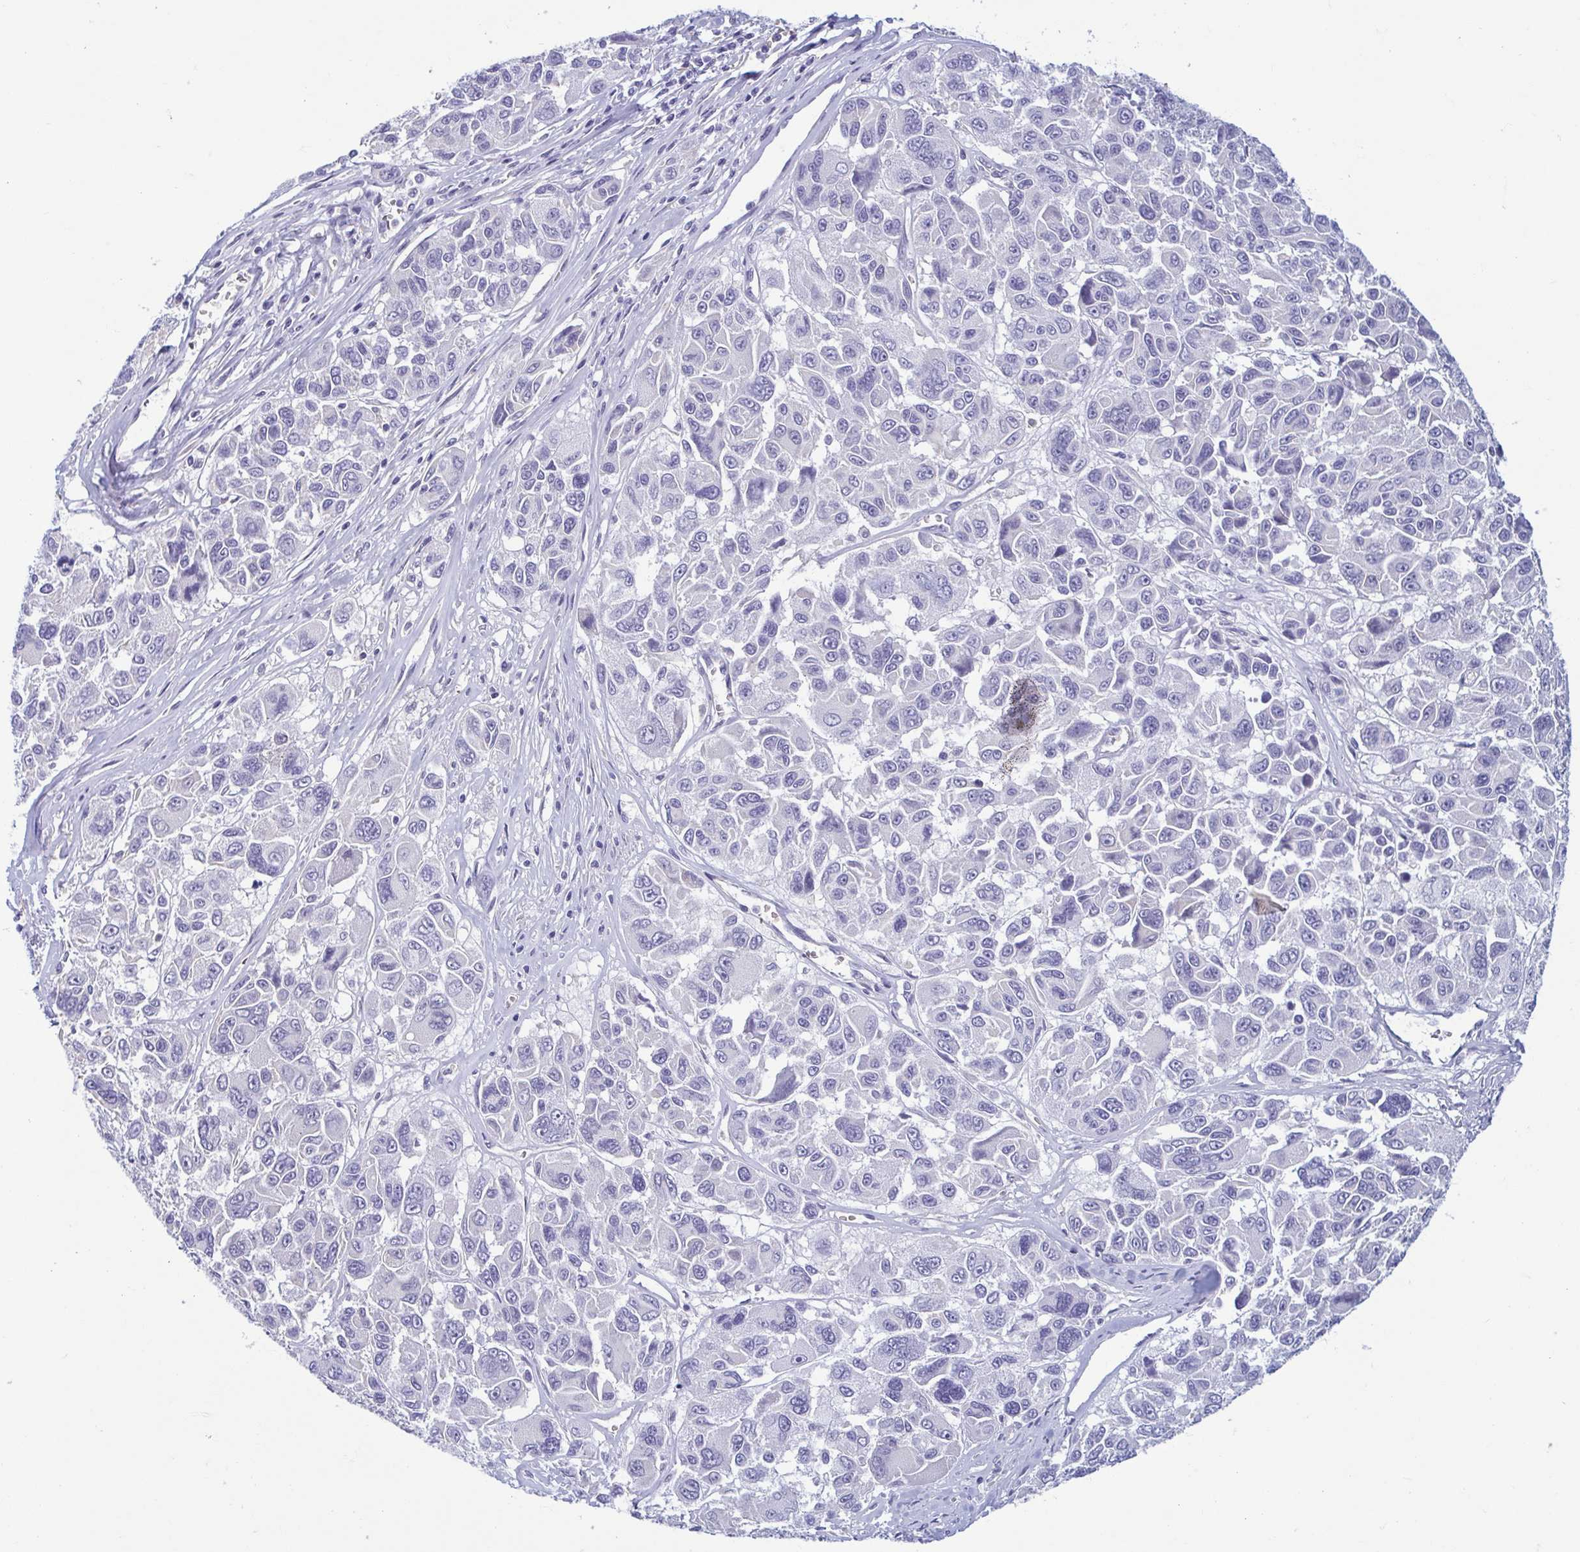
{"staining": {"intensity": "negative", "quantity": "none", "location": "none"}, "tissue": "melanoma", "cell_type": "Tumor cells", "image_type": "cancer", "snomed": [{"axis": "morphology", "description": "Malignant melanoma, NOS"}, {"axis": "topography", "description": "Skin"}], "caption": "The image reveals no staining of tumor cells in melanoma.", "gene": "MORC4", "patient": {"sex": "female", "age": 66}}